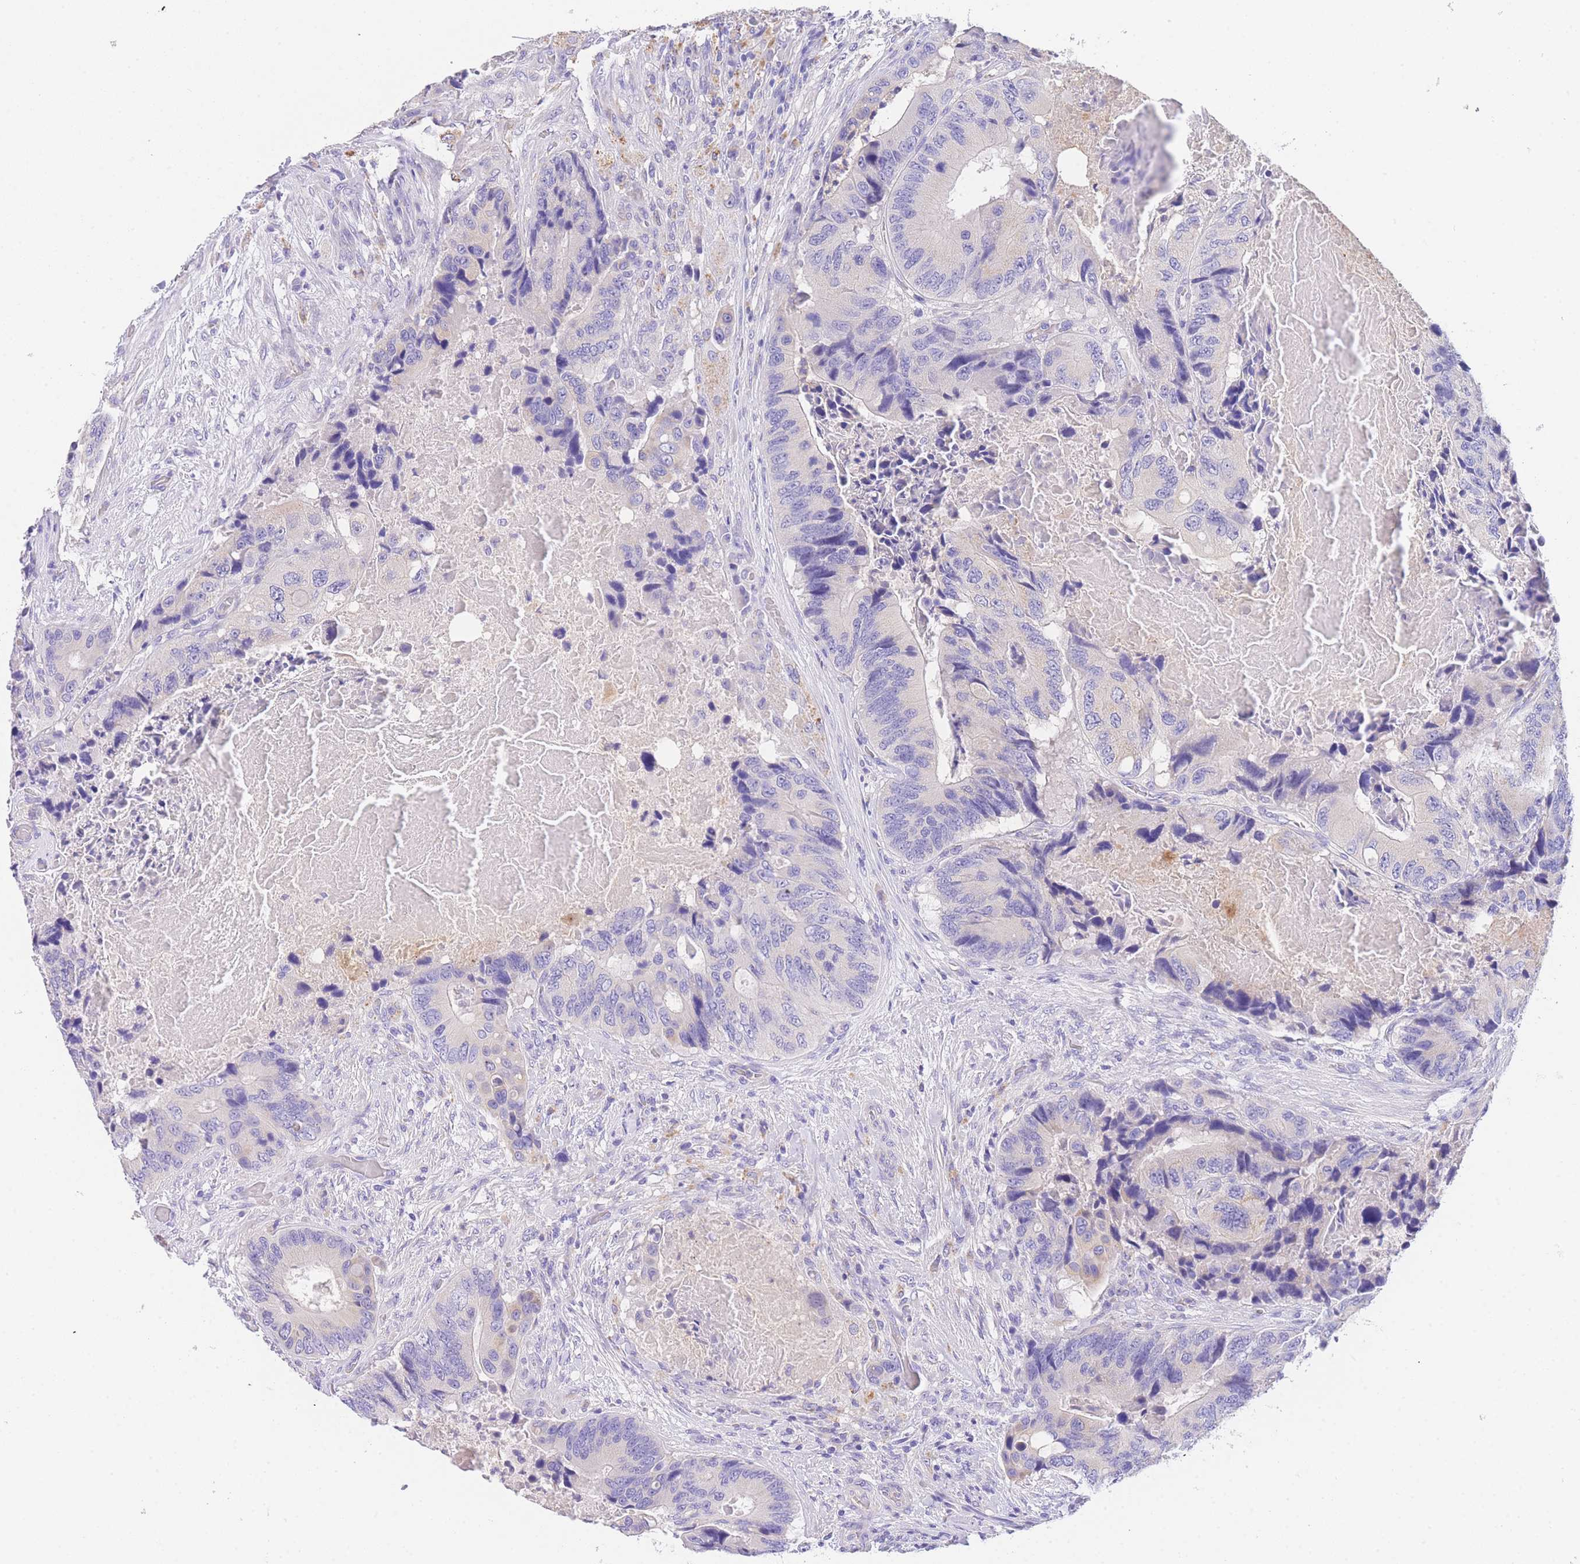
{"staining": {"intensity": "negative", "quantity": "none", "location": "none"}, "tissue": "colorectal cancer", "cell_type": "Tumor cells", "image_type": "cancer", "snomed": [{"axis": "morphology", "description": "Adenocarcinoma, NOS"}, {"axis": "topography", "description": "Colon"}], "caption": "This is an IHC histopathology image of human colorectal cancer (adenocarcinoma). There is no expression in tumor cells.", "gene": "EPN2", "patient": {"sex": "male", "age": 84}}